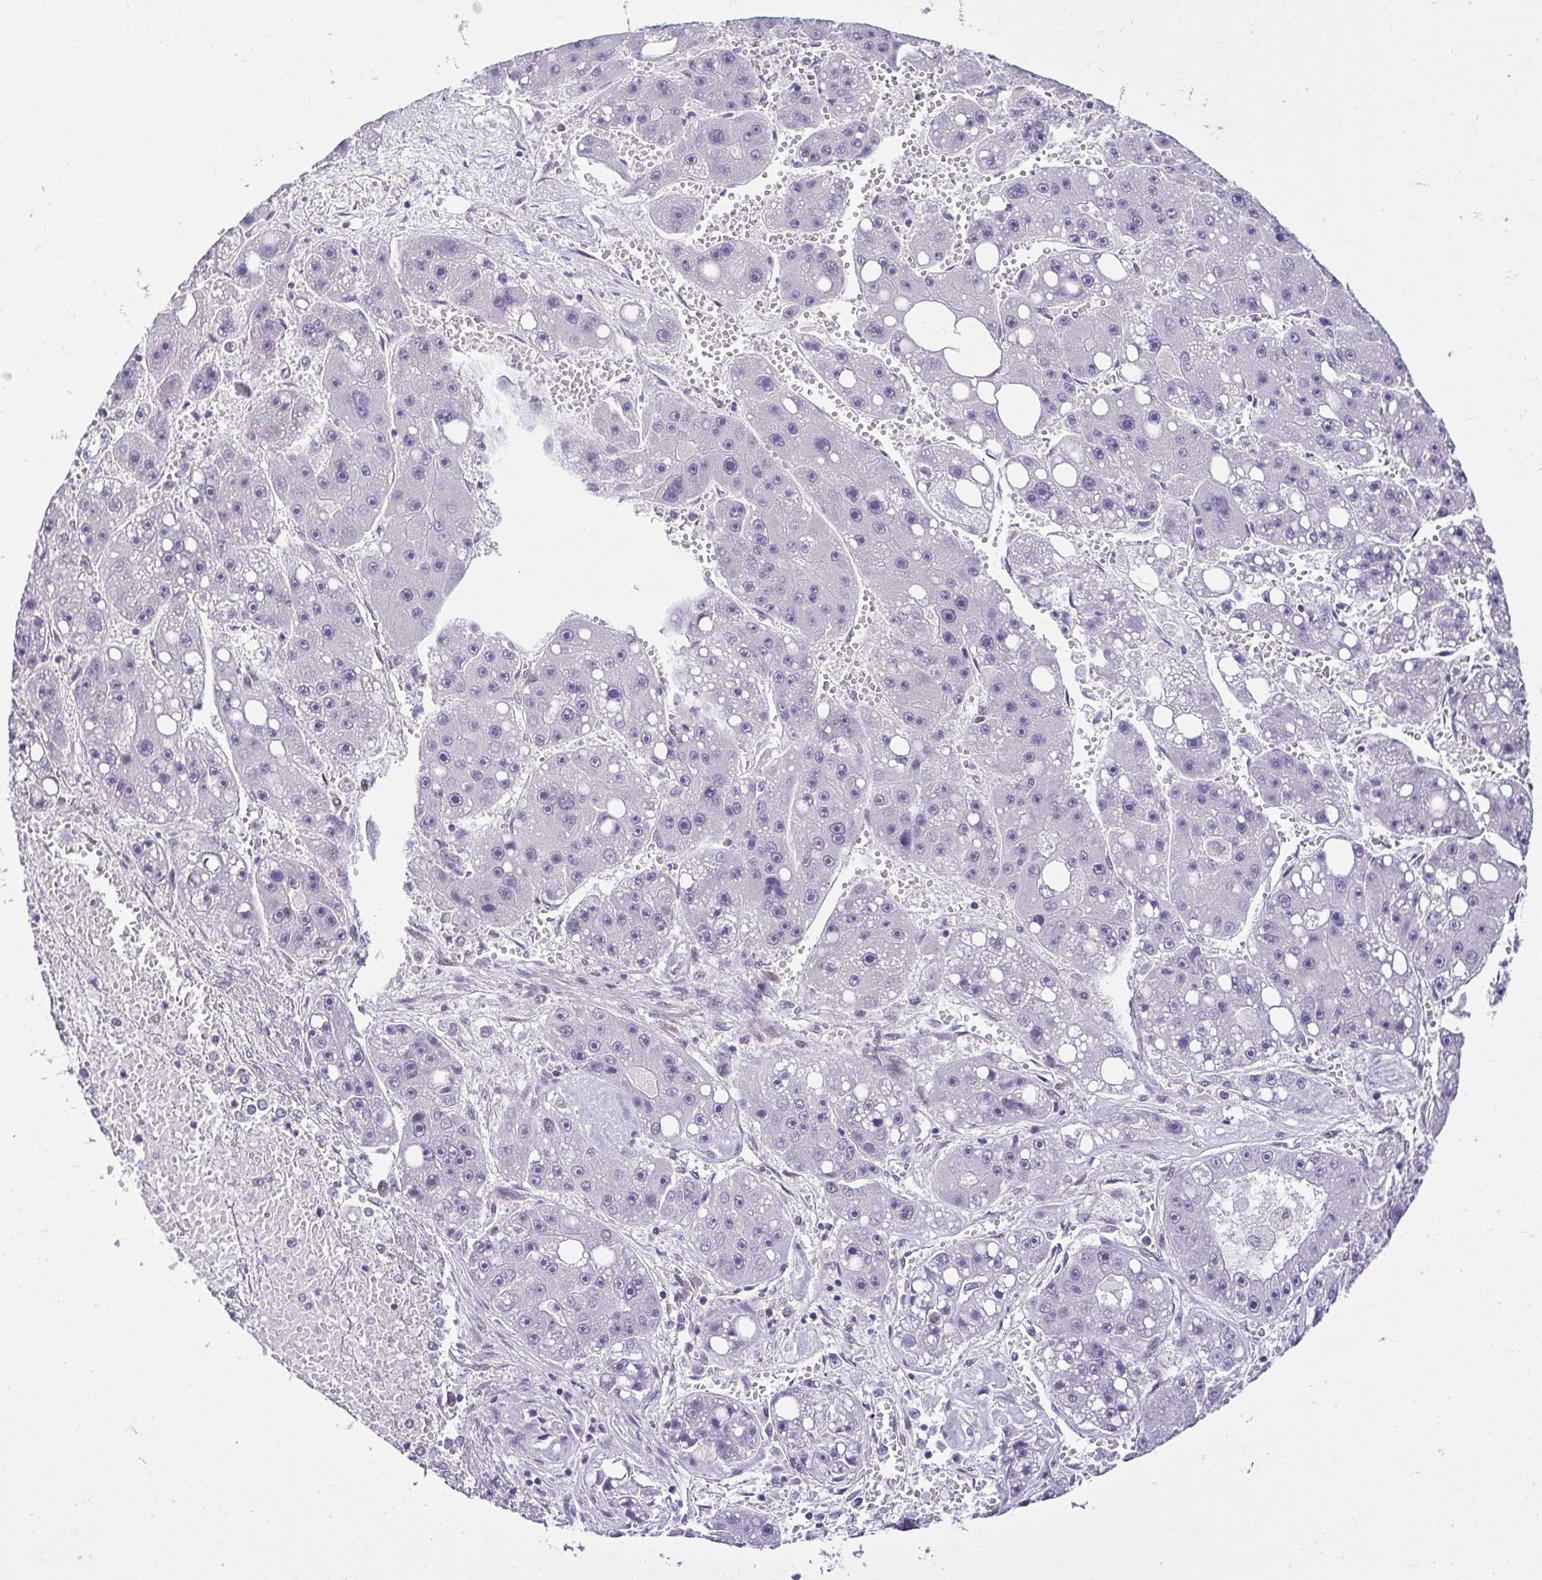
{"staining": {"intensity": "negative", "quantity": "none", "location": "none"}, "tissue": "liver cancer", "cell_type": "Tumor cells", "image_type": "cancer", "snomed": [{"axis": "morphology", "description": "Carcinoma, Hepatocellular, NOS"}, {"axis": "topography", "description": "Liver"}], "caption": "High power microscopy micrograph of an immunohistochemistry photomicrograph of liver cancer (hepatocellular carcinoma), revealing no significant positivity in tumor cells.", "gene": "RBM3", "patient": {"sex": "female", "age": 61}}